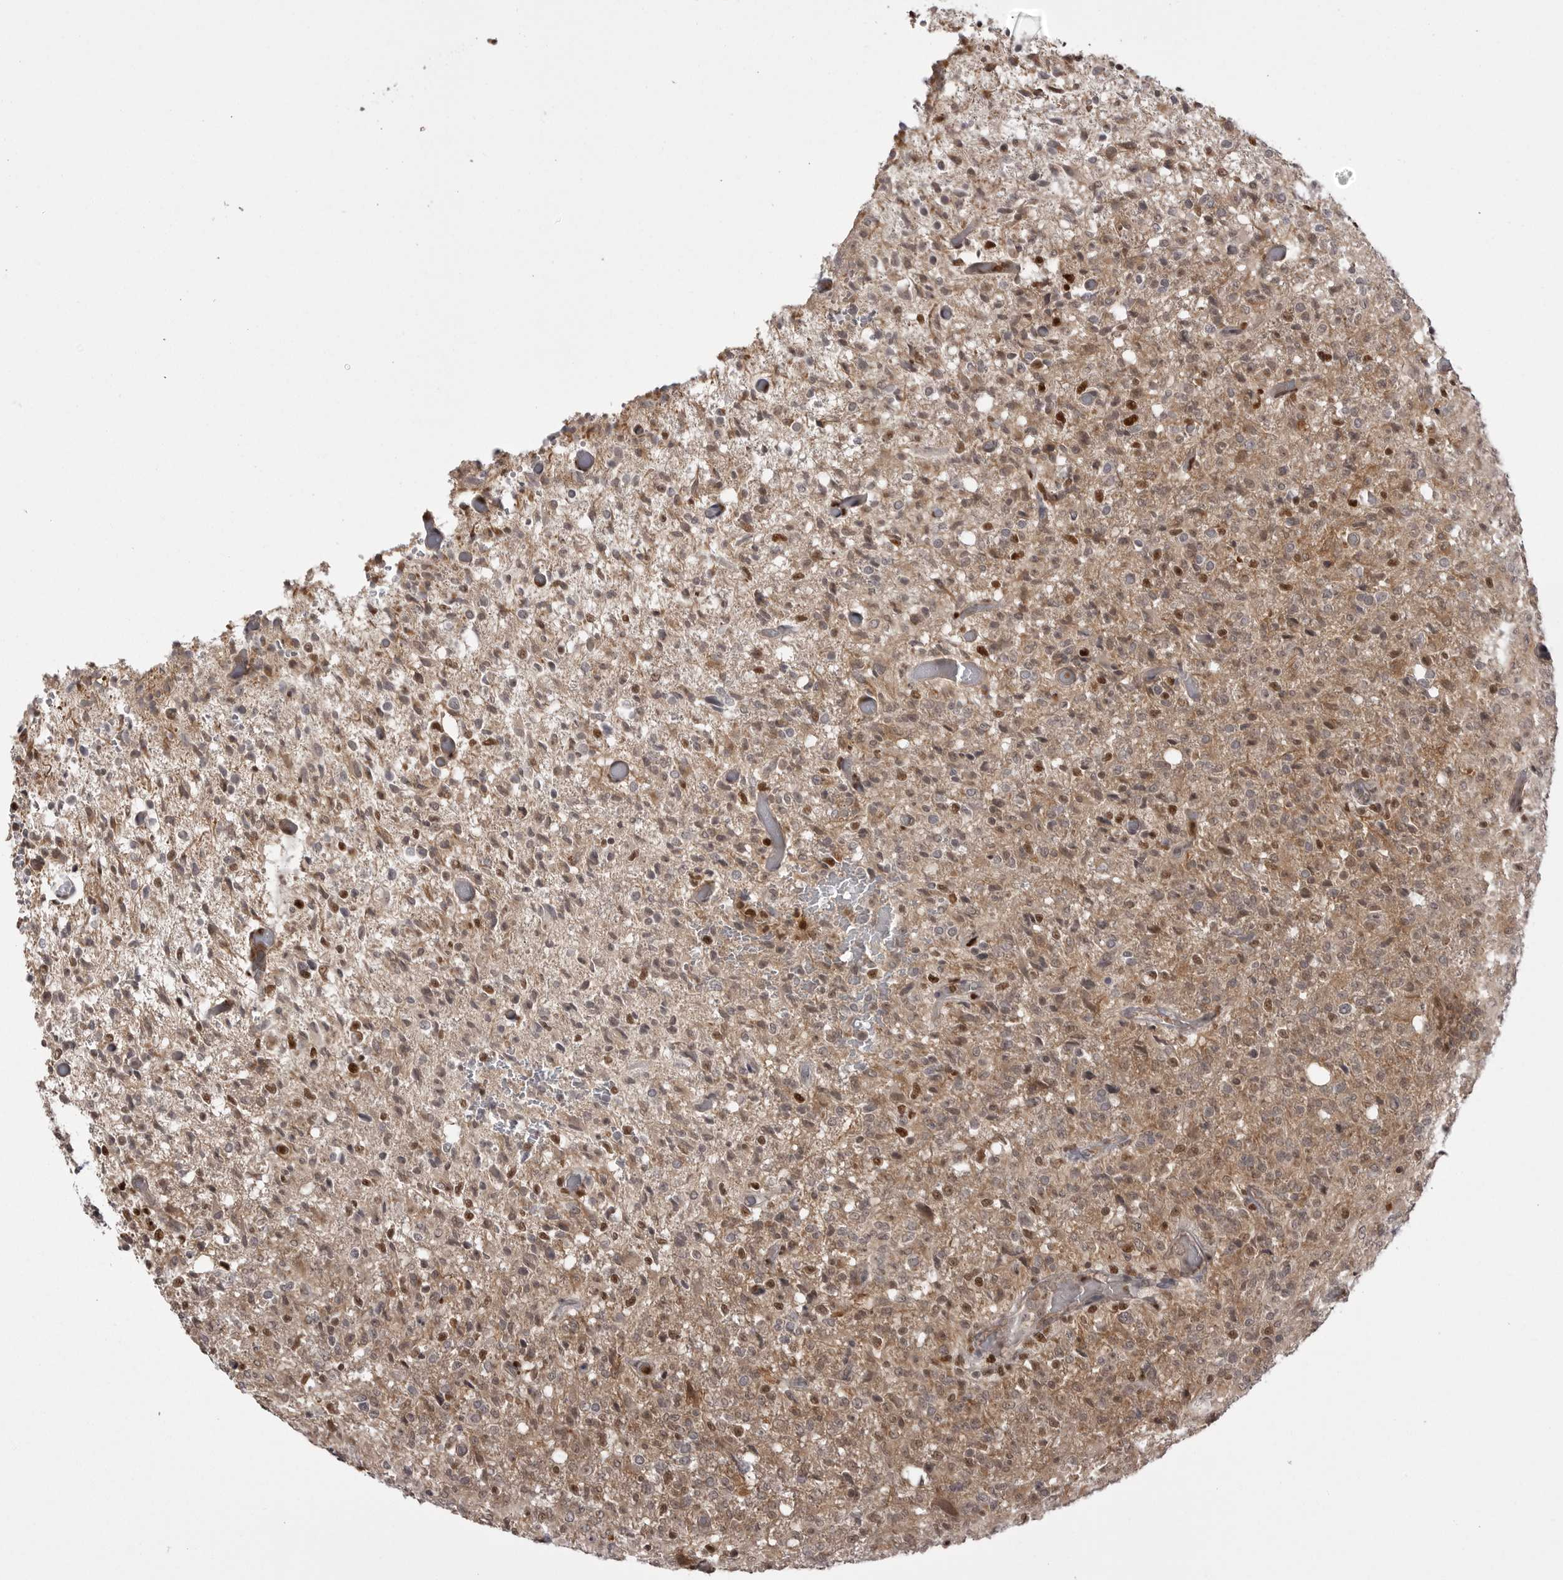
{"staining": {"intensity": "moderate", "quantity": "25%-75%", "location": "cytoplasmic/membranous,nuclear"}, "tissue": "glioma", "cell_type": "Tumor cells", "image_type": "cancer", "snomed": [{"axis": "morphology", "description": "Glioma, malignant, High grade"}, {"axis": "topography", "description": "Brain"}], "caption": "An IHC image of neoplastic tissue is shown. Protein staining in brown shows moderate cytoplasmic/membranous and nuclear positivity in glioma within tumor cells.", "gene": "PTK2B", "patient": {"sex": "female", "age": 57}}